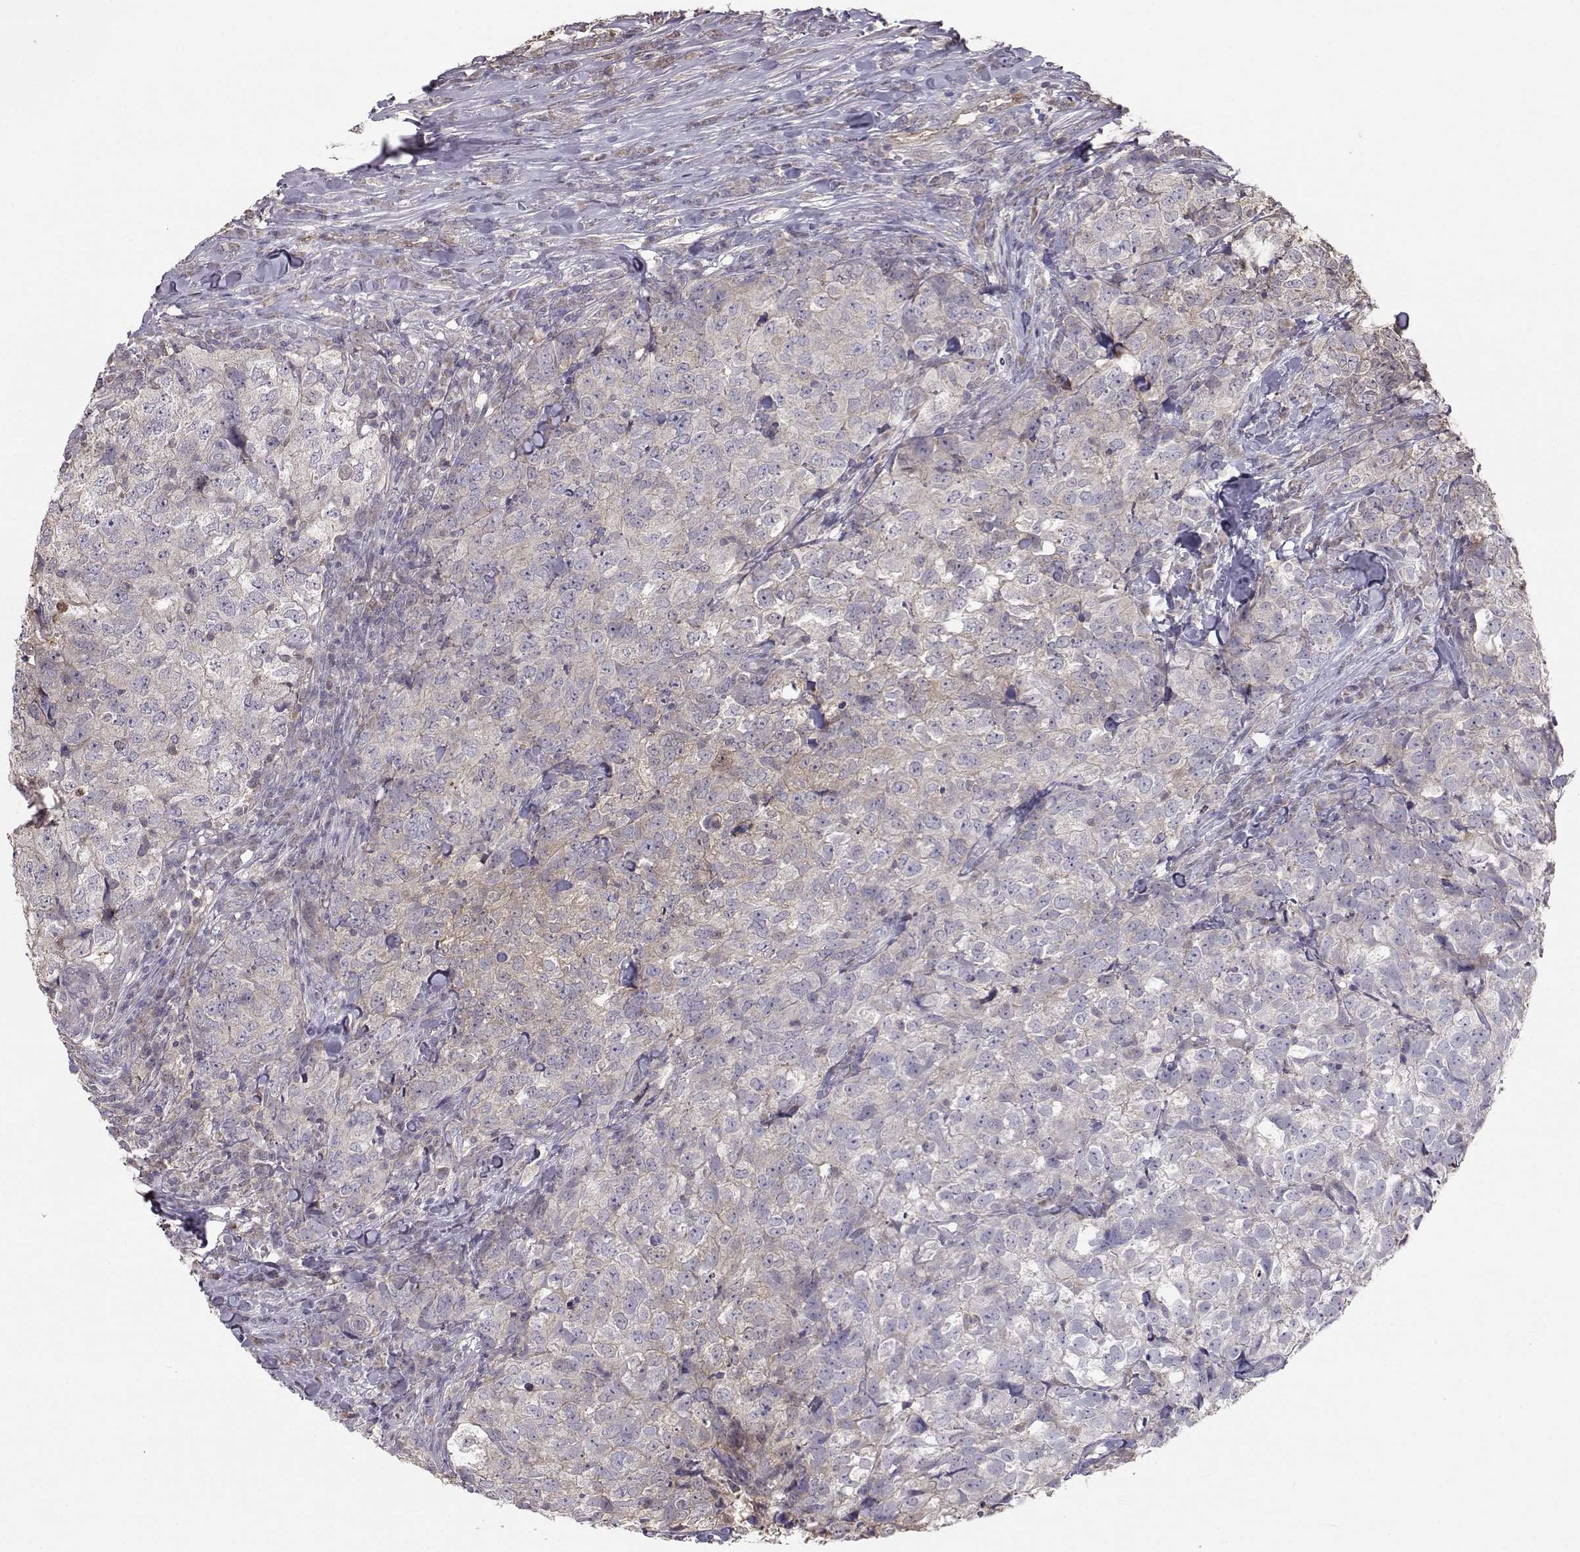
{"staining": {"intensity": "weak", "quantity": "<25%", "location": "cytoplasmic/membranous"}, "tissue": "breast cancer", "cell_type": "Tumor cells", "image_type": "cancer", "snomed": [{"axis": "morphology", "description": "Duct carcinoma"}, {"axis": "topography", "description": "Breast"}], "caption": "The immunohistochemistry image has no significant expression in tumor cells of breast intraductal carcinoma tissue.", "gene": "NCAM2", "patient": {"sex": "female", "age": 30}}